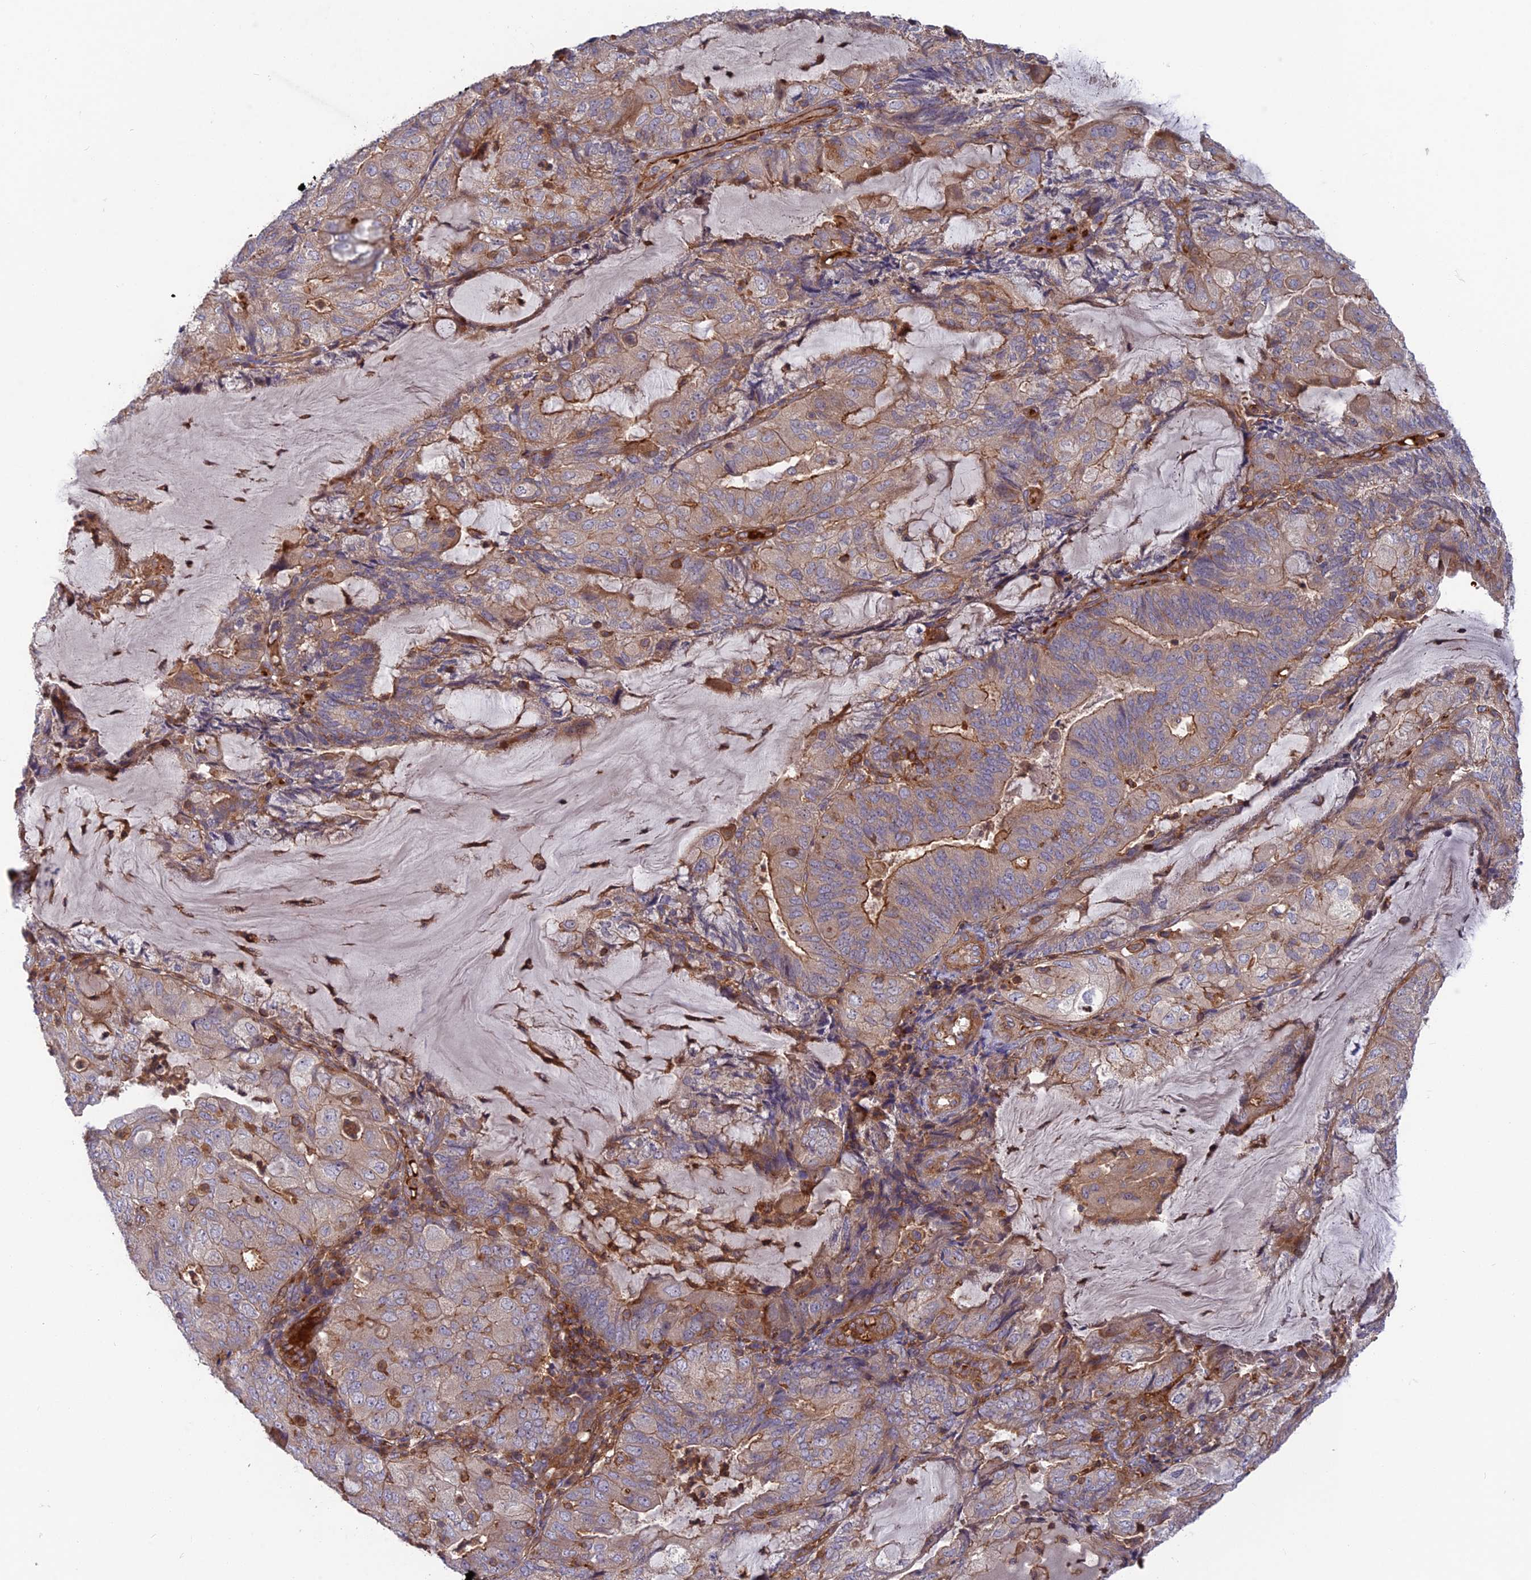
{"staining": {"intensity": "moderate", "quantity": "<25%", "location": "cytoplasmic/membranous"}, "tissue": "endometrial cancer", "cell_type": "Tumor cells", "image_type": "cancer", "snomed": [{"axis": "morphology", "description": "Adenocarcinoma, NOS"}, {"axis": "topography", "description": "Endometrium"}], "caption": "High-power microscopy captured an IHC histopathology image of endometrial cancer (adenocarcinoma), revealing moderate cytoplasmic/membranous expression in approximately <25% of tumor cells.", "gene": "CPNE7", "patient": {"sex": "female", "age": 81}}